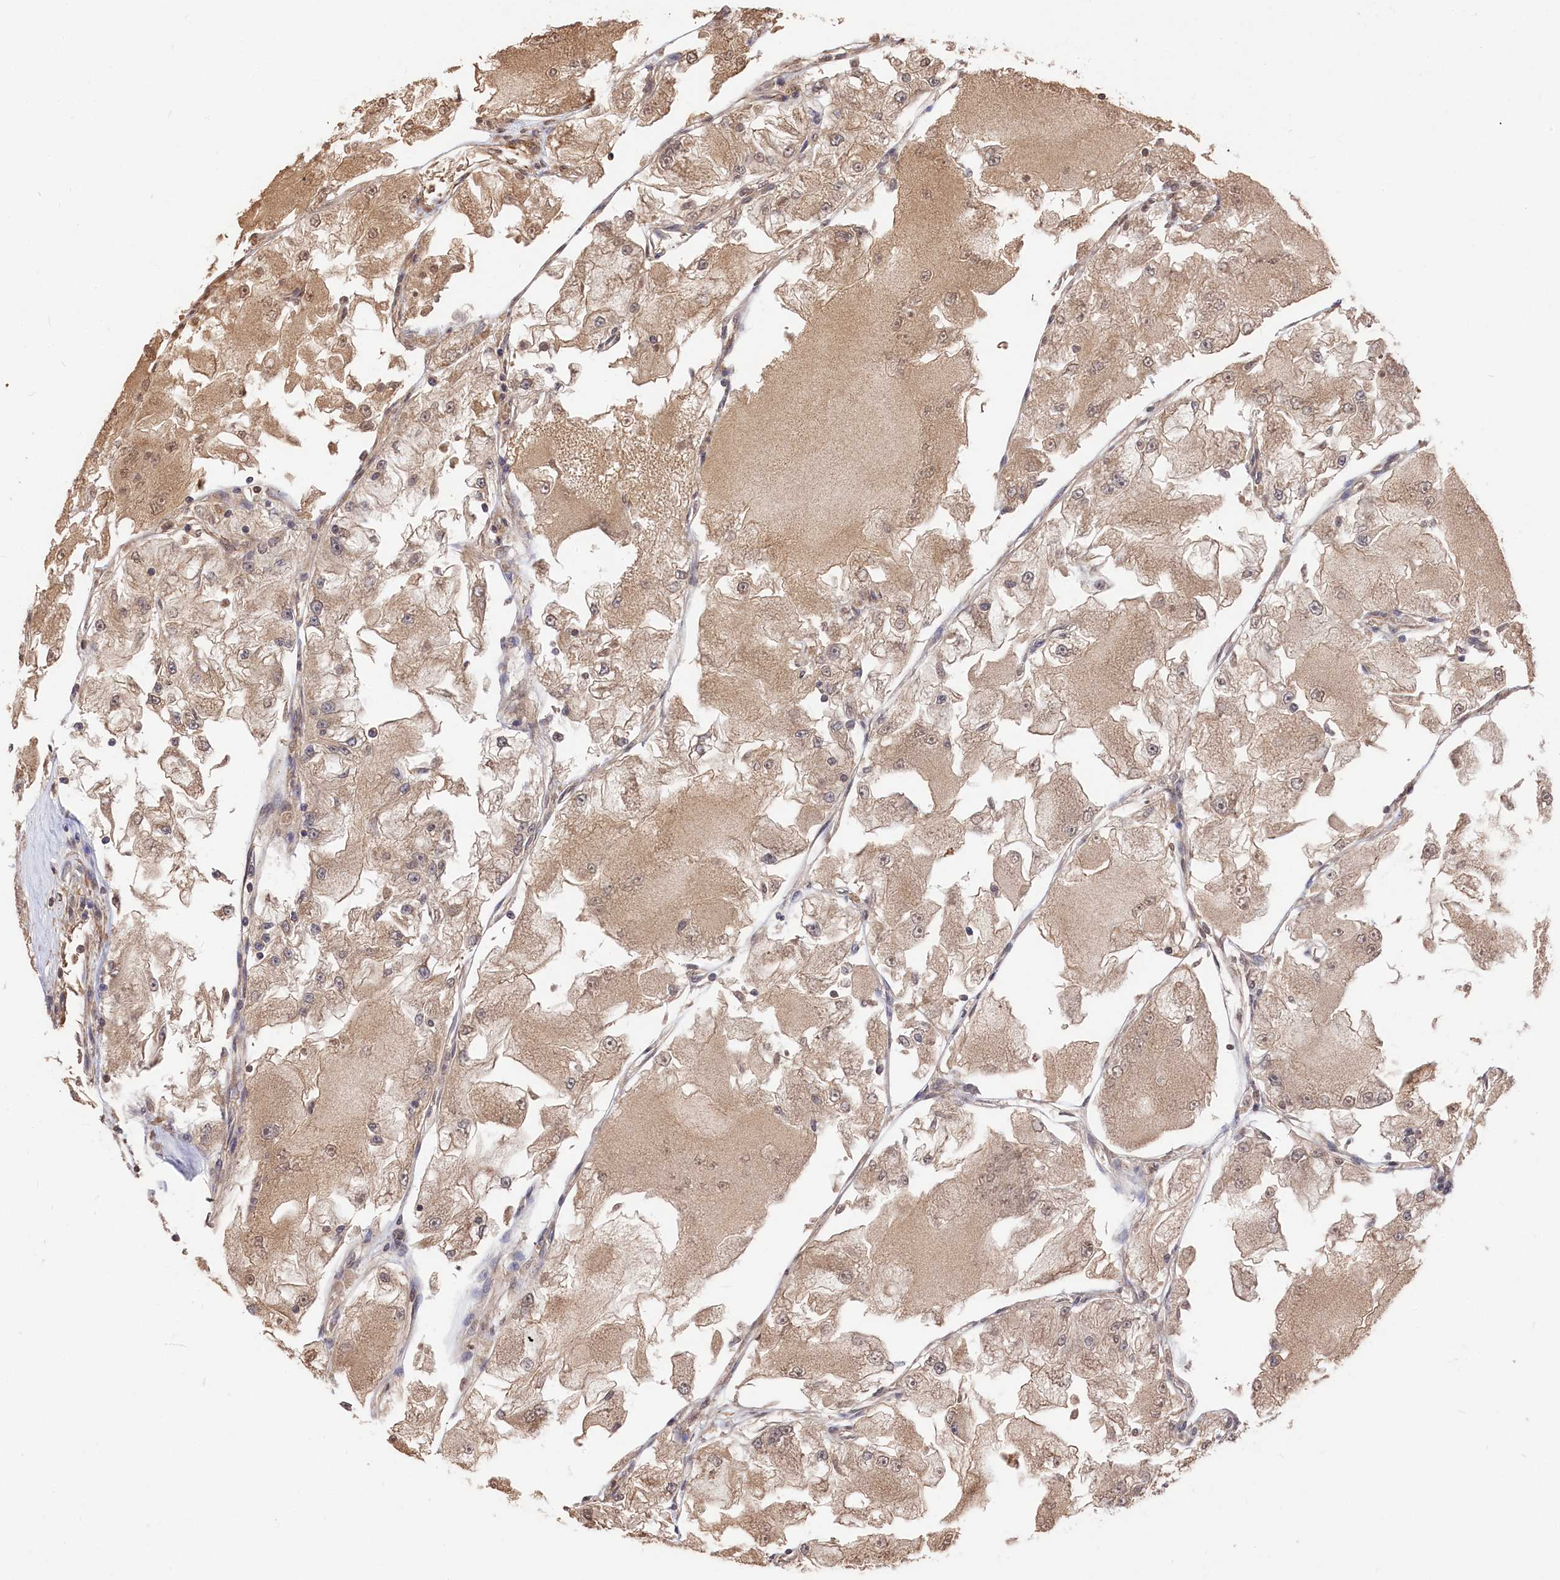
{"staining": {"intensity": "moderate", "quantity": ">75%", "location": "cytoplasmic/membranous"}, "tissue": "renal cancer", "cell_type": "Tumor cells", "image_type": "cancer", "snomed": [{"axis": "morphology", "description": "Adenocarcinoma, NOS"}, {"axis": "topography", "description": "Kidney"}], "caption": "Renal cancer was stained to show a protein in brown. There is medium levels of moderate cytoplasmic/membranous positivity in about >75% of tumor cells. (brown staining indicates protein expression, while blue staining denotes nuclei).", "gene": "DHRS11", "patient": {"sex": "female", "age": 72}}